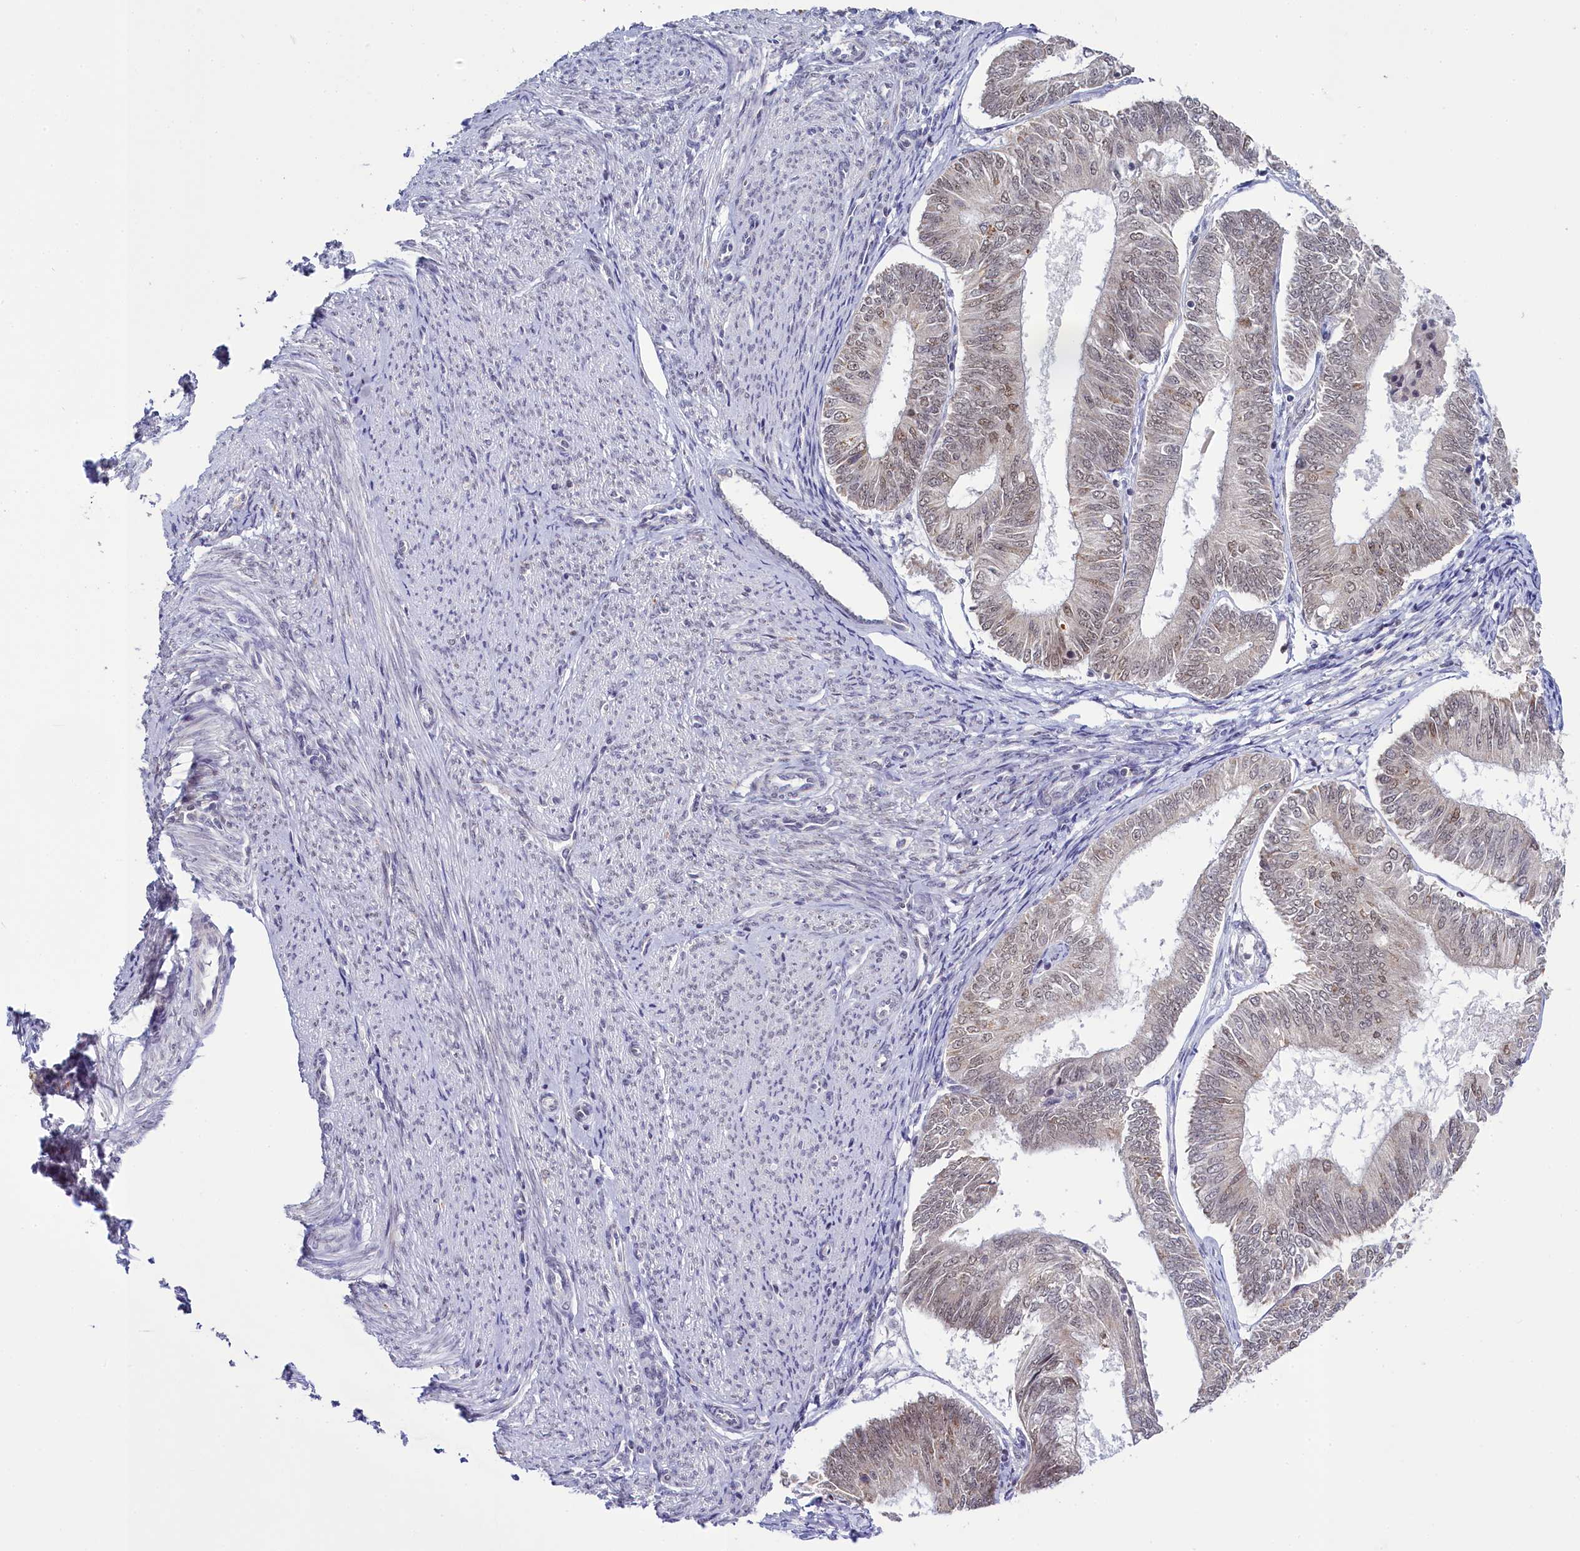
{"staining": {"intensity": "weak", "quantity": "<25%", "location": "nuclear"}, "tissue": "endometrial cancer", "cell_type": "Tumor cells", "image_type": "cancer", "snomed": [{"axis": "morphology", "description": "Adenocarcinoma, NOS"}, {"axis": "topography", "description": "Endometrium"}], "caption": "The micrograph displays no significant staining in tumor cells of adenocarcinoma (endometrial).", "gene": "PPHLN1", "patient": {"sex": "female", "age": 58}}